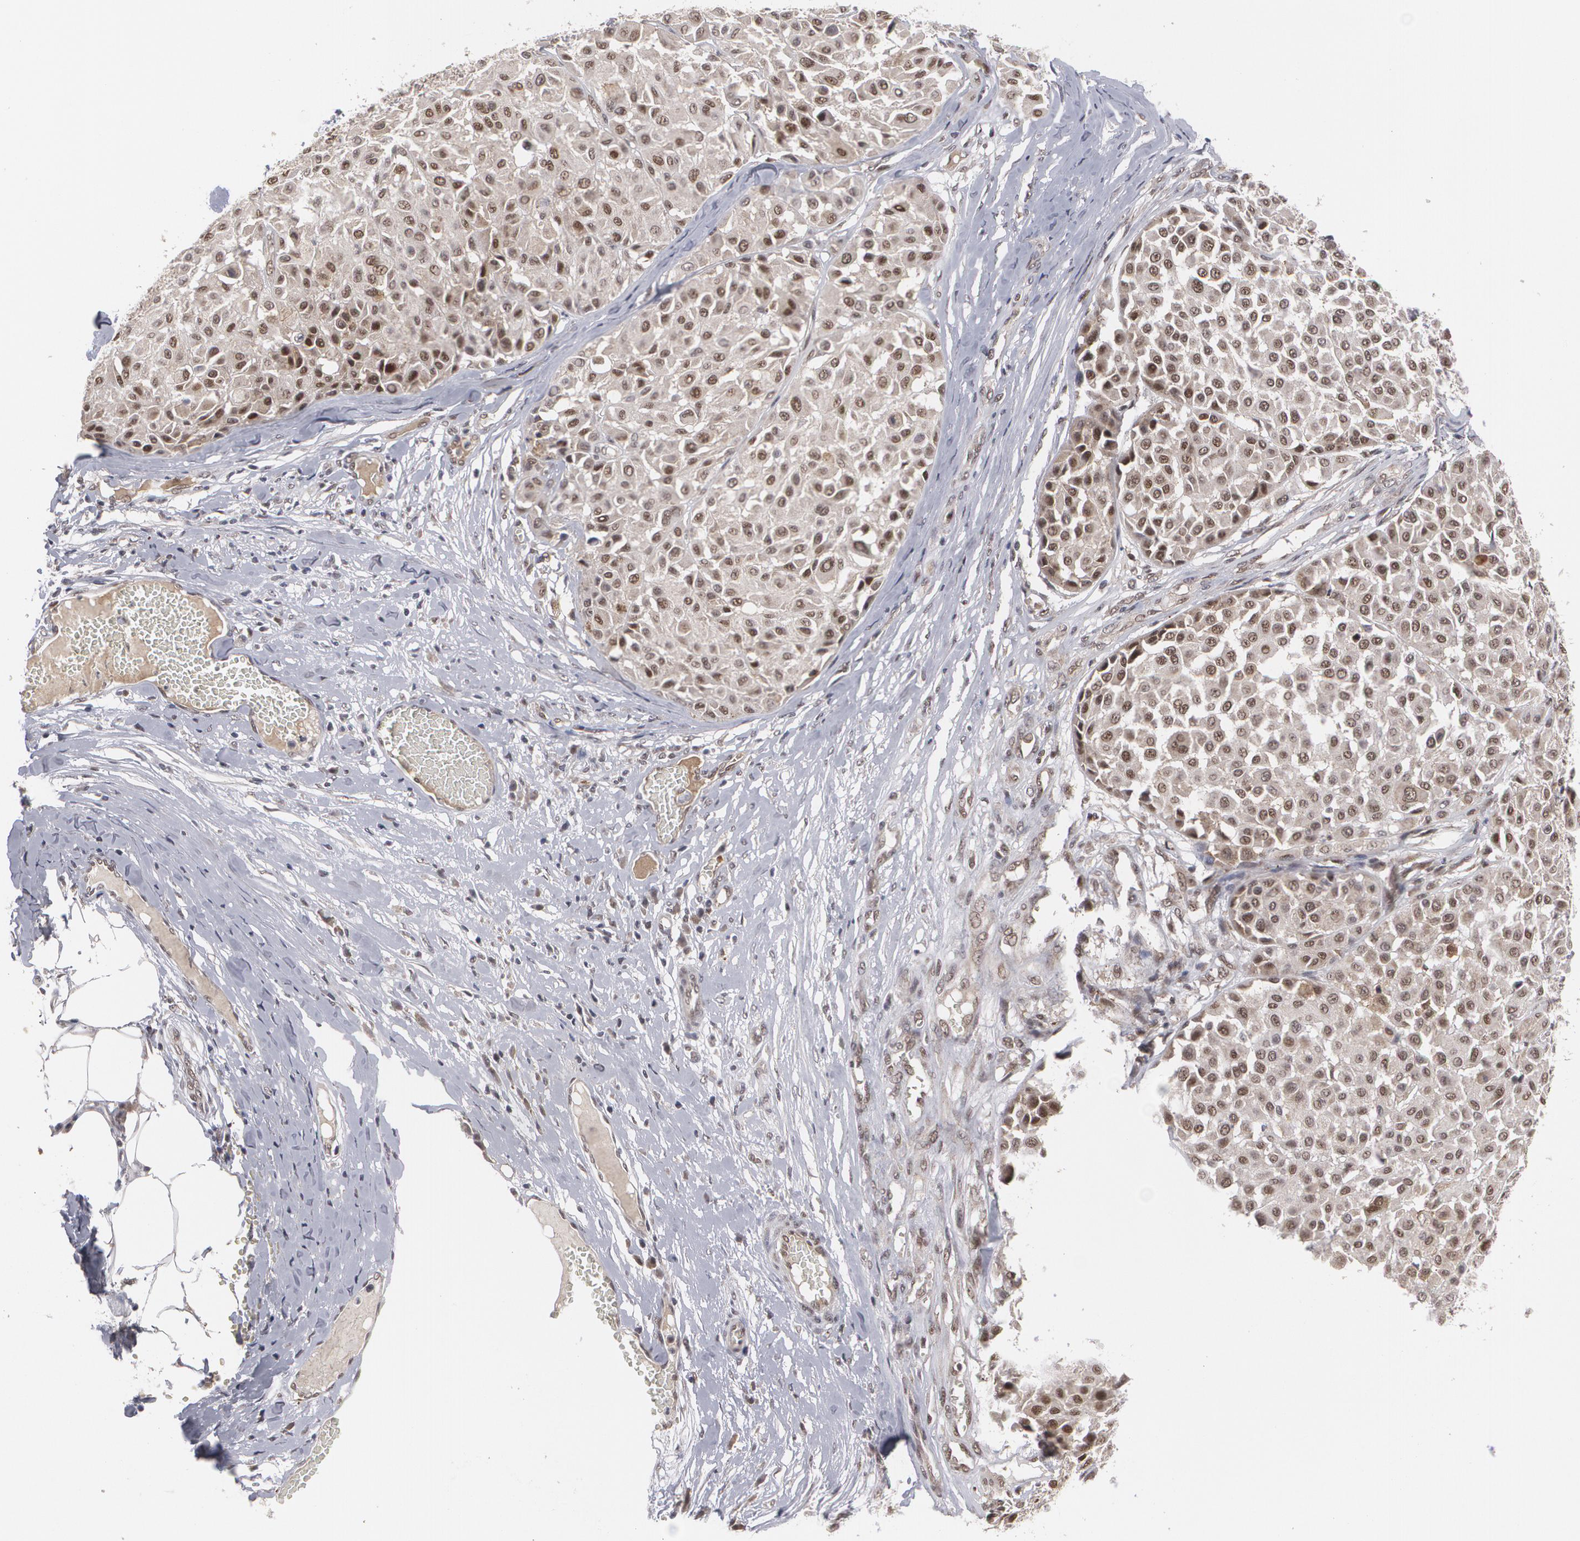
{"staining": {"intensity": "moderate", "quantity": ">75%", "location": "nuclear"}, "tissue": "melanoma", "cell_type": "Tumor cells", "image_type": "cancer", "snomed": [{"axis": "morphology", "description": "Malignant melanoma, Metastatic site"}, {"axis": "topography", "description": "Soft tissue"}], "caption": "A photomicrograph of human melanoma stained for a protein shows moderate nuclear brown staining in tumor cells.", "gene": "INTS6", "patient": {"sex": "male", "age": 41}}